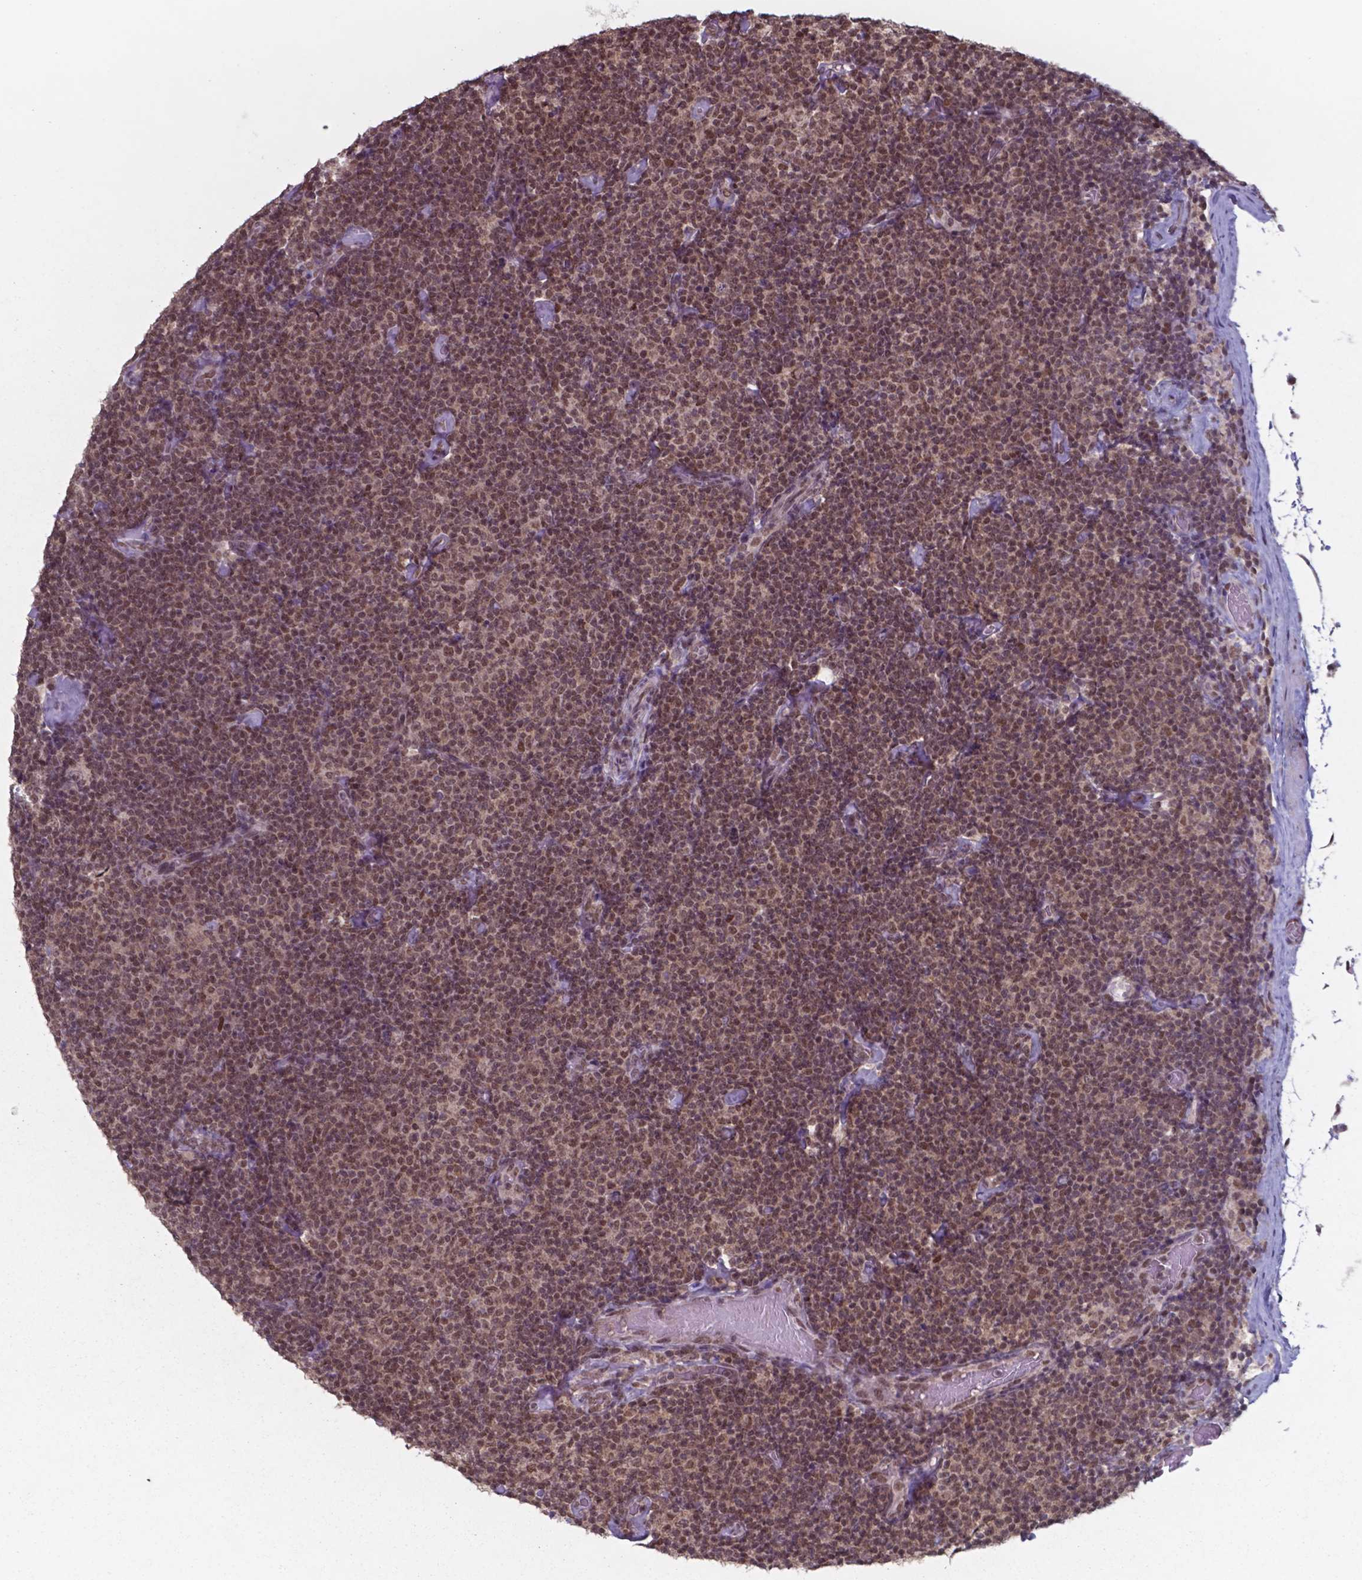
{"staining": {"intensity": "moderate", "quantity": ">75%", "location": "nuclear"}, "tissue": "lymphoma", "cell_type": "Tumor cells", "image_type": "cancer", "snomed": [{"axis": "morphology", "description": "Malignant lymphoma, non-Hodgkin's type, Low grade"}, {"axis": "topography", "description": "Lymph node"}], "caption": "Protein expression analysis of human lymphoma reveals moderate nuclear expression in about >75% of tumor cells.", "gene": "UBA1", "patient": {"sex": "male", "age": 81}}